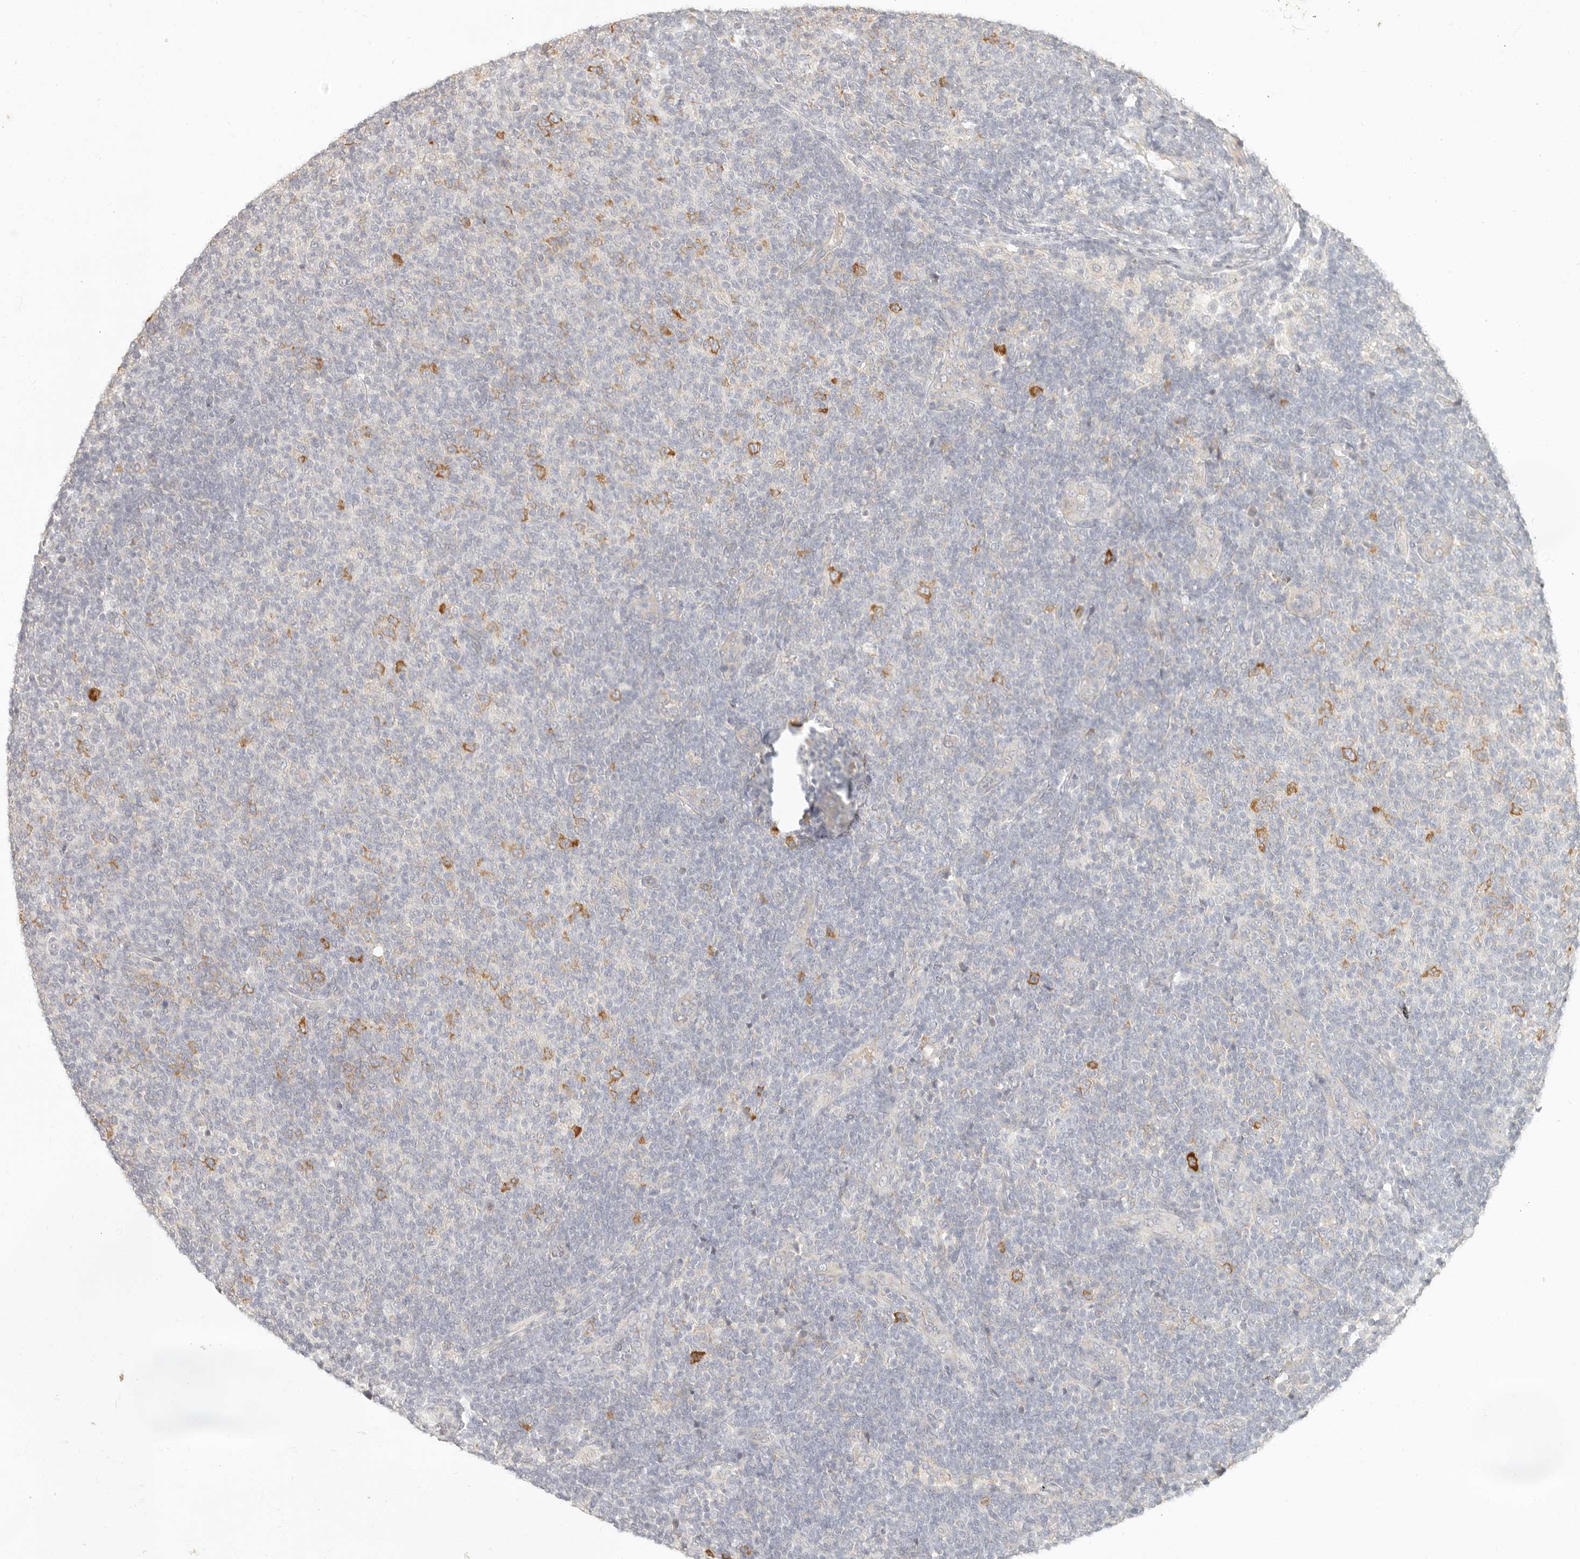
{"staining": {"intensity": "moderate", "quantity": "<25%", "location": "cytoplasmic/membranous"}, "tissue": "lymphoma", "cell_type": "Tumor cells", "image_type": "cancer", "snomed": [{"axis": "morphology", "description": "Malignant lymphoma, non-Hodgkin's type, Low grade"}, {"axis": "topography", "description": "Lymph node"}], "caption": "This is an image of immunohistochemistry staining of low-grade malignant lymphoma, non-Hodgkin's type, which shows moderate expression in the cytoplasmic/membranous of tumor cells.", "gene": "PABPC4", "patient": {"sex": "male", "age": 66}}